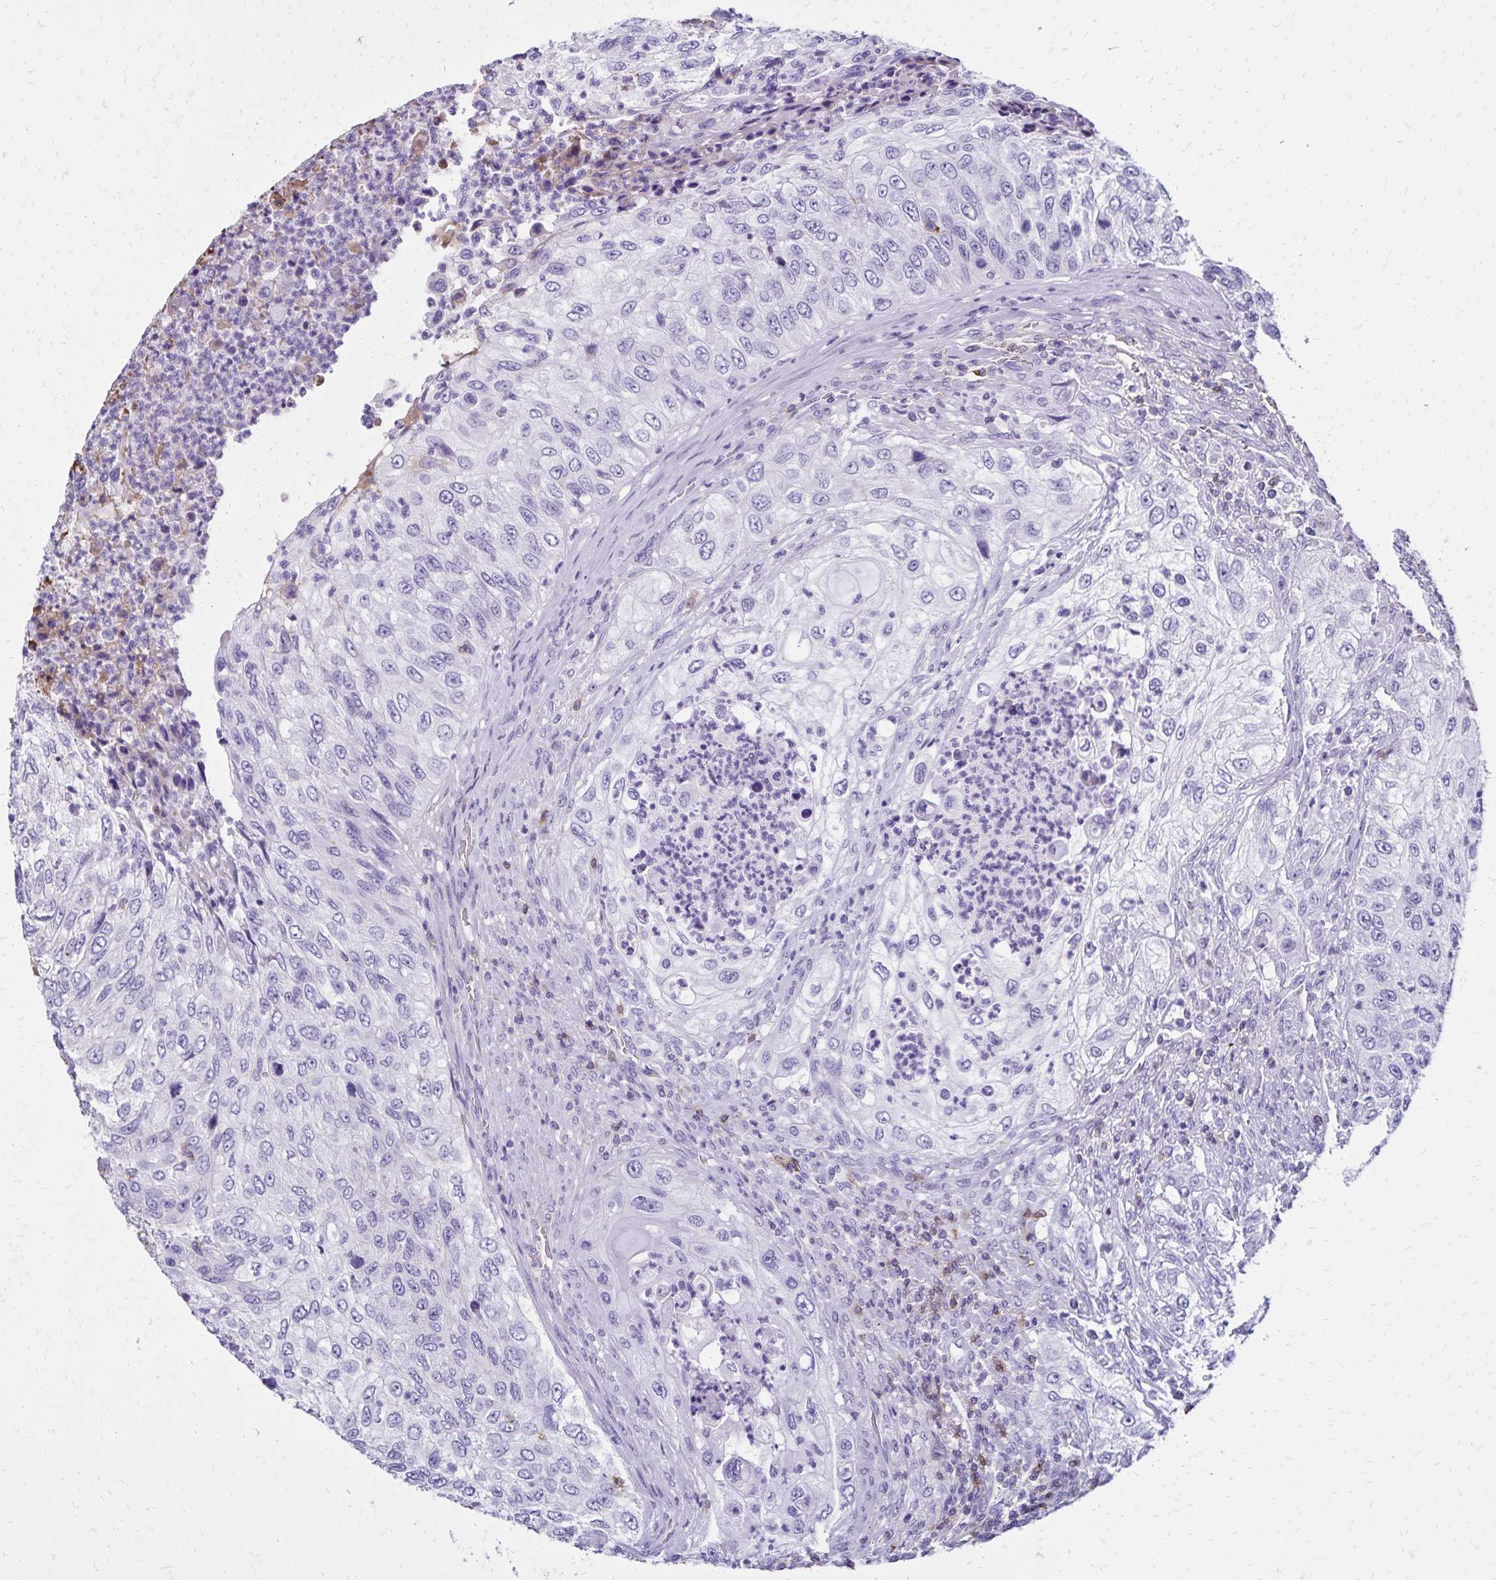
{"staining": {"intensity": "negative", "quantity": "none", "location": "none"}, "tissue": "urothelial cancer", "cell_type": "Tumor cells", "image_type": "cancer", "snomed": [{"axis": "morphology", "description": "Urothelial carcinoma, High grade"}, {"axis": "topography", "description": "Urinary bladder"}], "caption": "Immunohistochemical staining of urothelial cancer displays no significant positivity in tumor cells.", "gene": "CD27", "patient": {"sex": "female", "age": 60}}